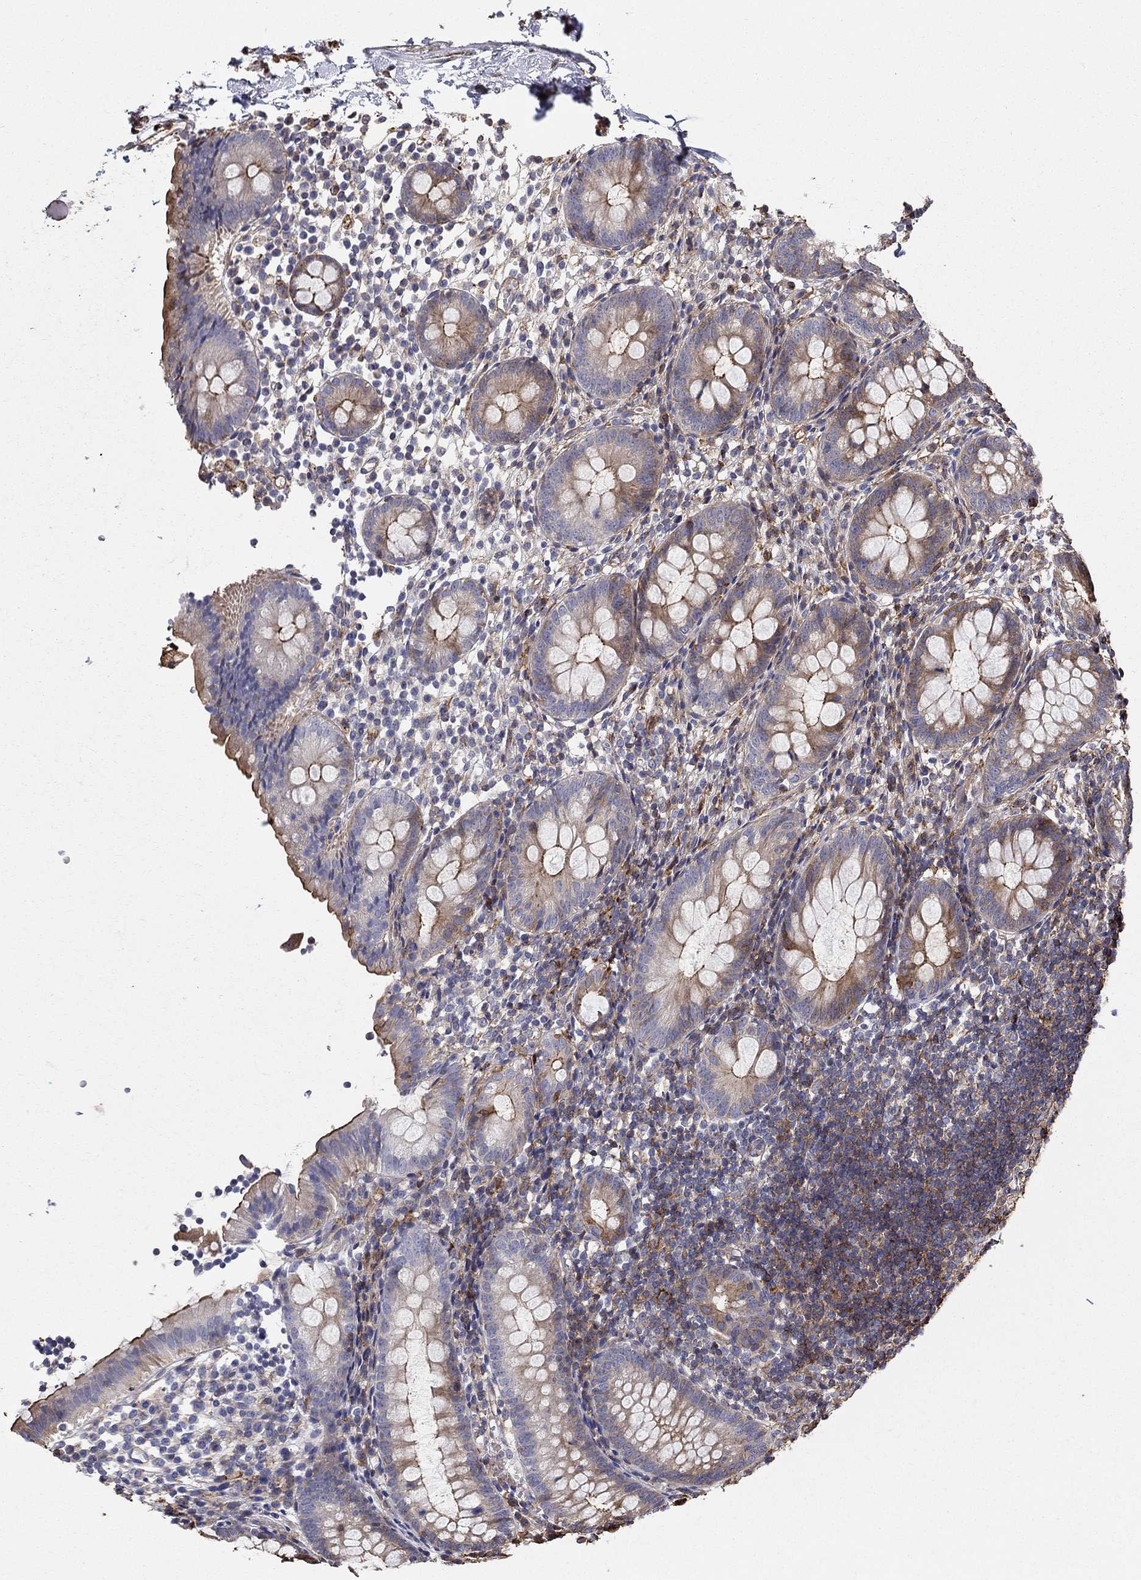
{"staining": {"intensity": "strong", "quantity": "<25%", "location": "cytoplasmic/membranous"}, "tissue": "appendix", "cell_type": "Glandular cells", "image_type": "normal", "snomed": [{"axis": "morphology", "description": "Normal tissue, NOS"}, {"axis": "topography", "description": "Appendix"}], "caption": "Unremarkable appendix demonstrates strong cytoplasmic/membranous staining in about <25% of glandular cells (Brightfield microscopy of DAB IHC at high magnification)..", "gene": "NPHP1", "patient": {"sex": "female", "age": 40}}